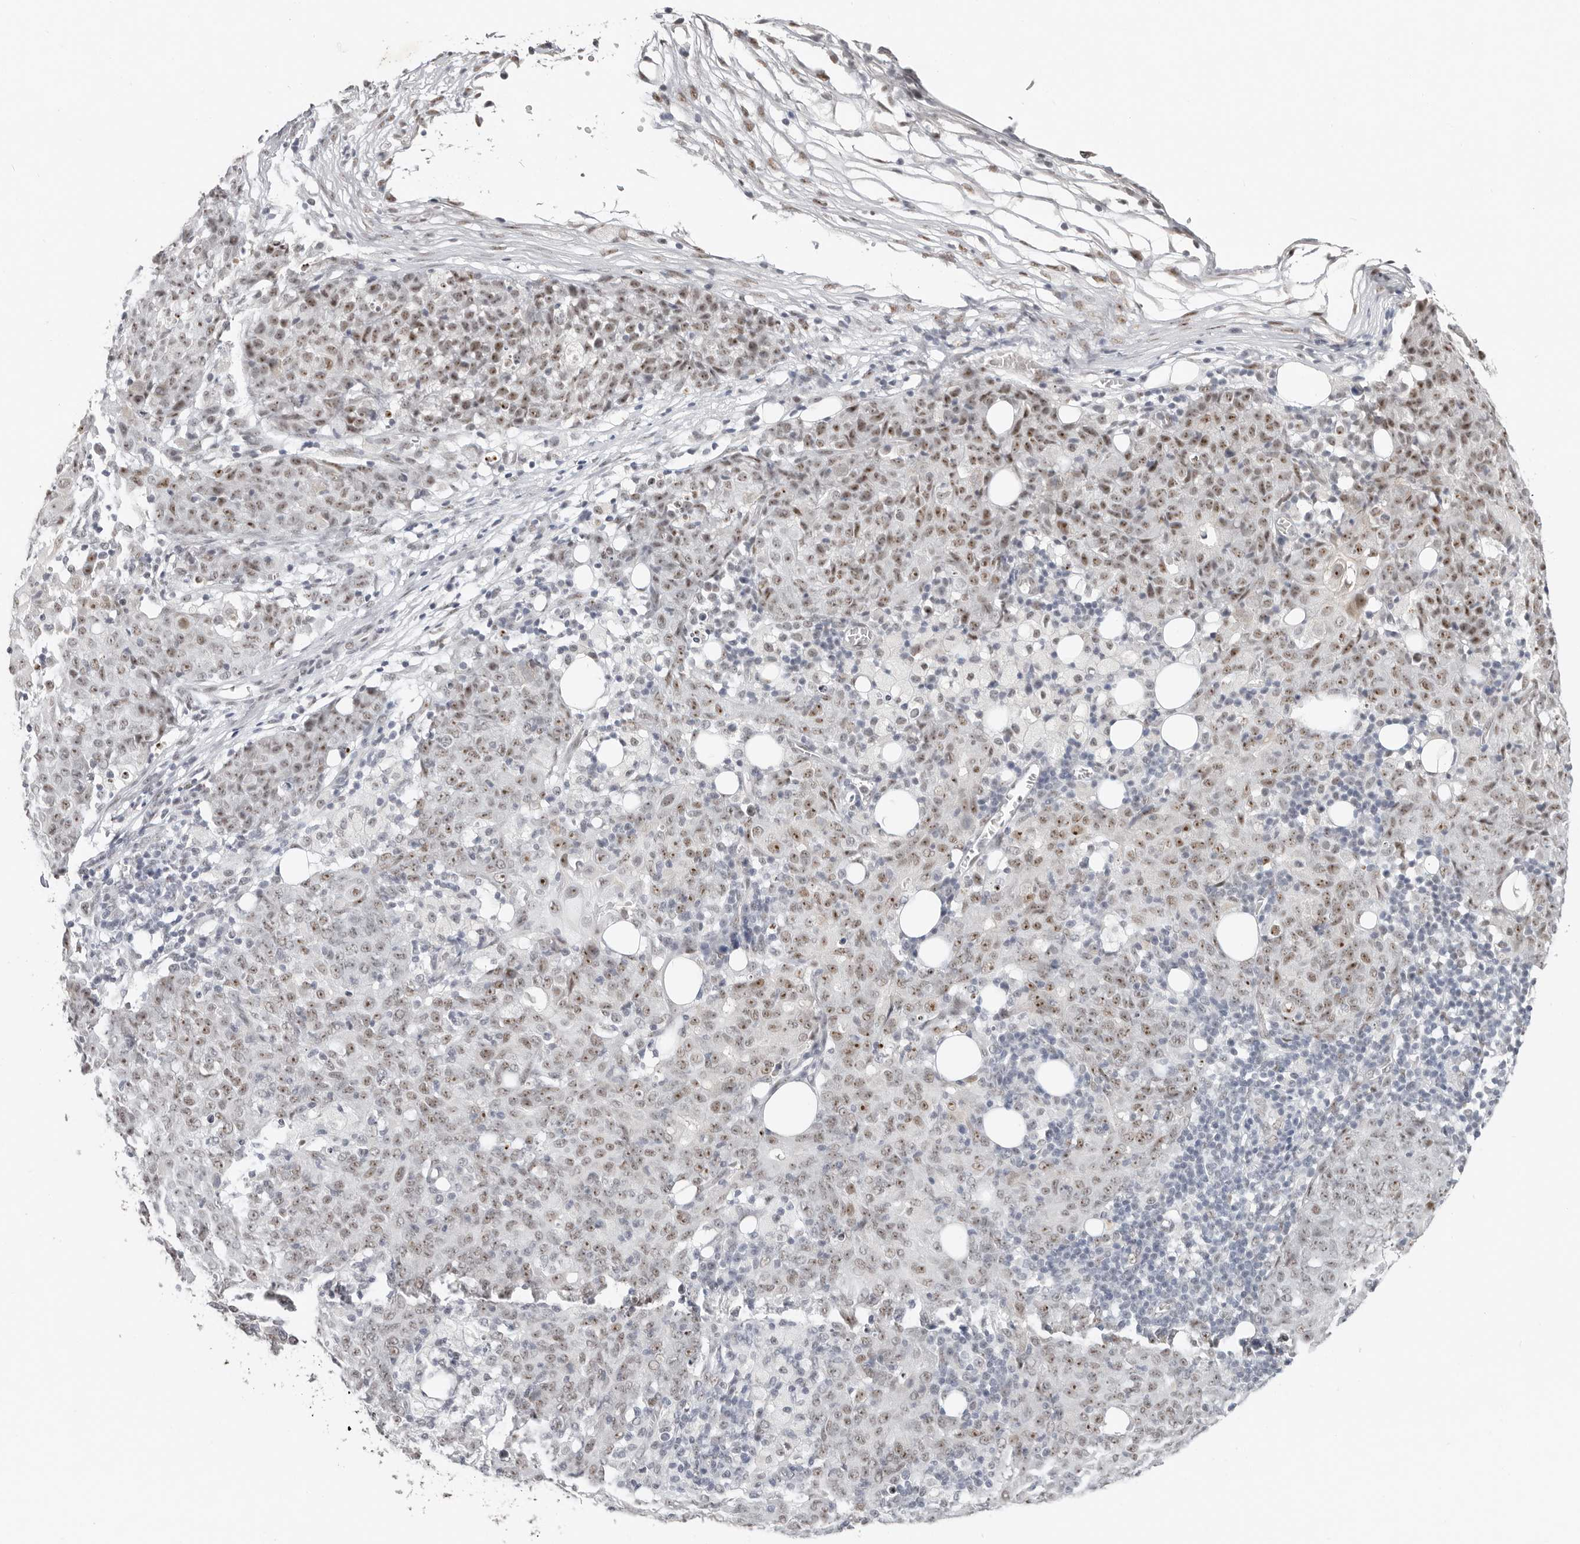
{"staining": {"intensity": "moderate", "quantity": ">75%", "location": "nuclear"}, "tissue": "ovarian cancer", "cell_type": "Tumor cells", "image_type": "cancer", "snomed": [{"axis": "morphology", "description": "Carcinoma, endometroid"}, {"axis": "topography", "description": "Ovary"}], "caption": "Endometroid carcinoma (ovarian) was stained to show a protein in brown. There is medium levels of moderate nuclear expression in approximately >75% of tumor cells. The staining was performed using DAB, with brown indicating positive protein expression. Nuclei are stained blue with hematoxylin.", "gene": "LARP7", "patient": {"sex": "female", "age": 42}}